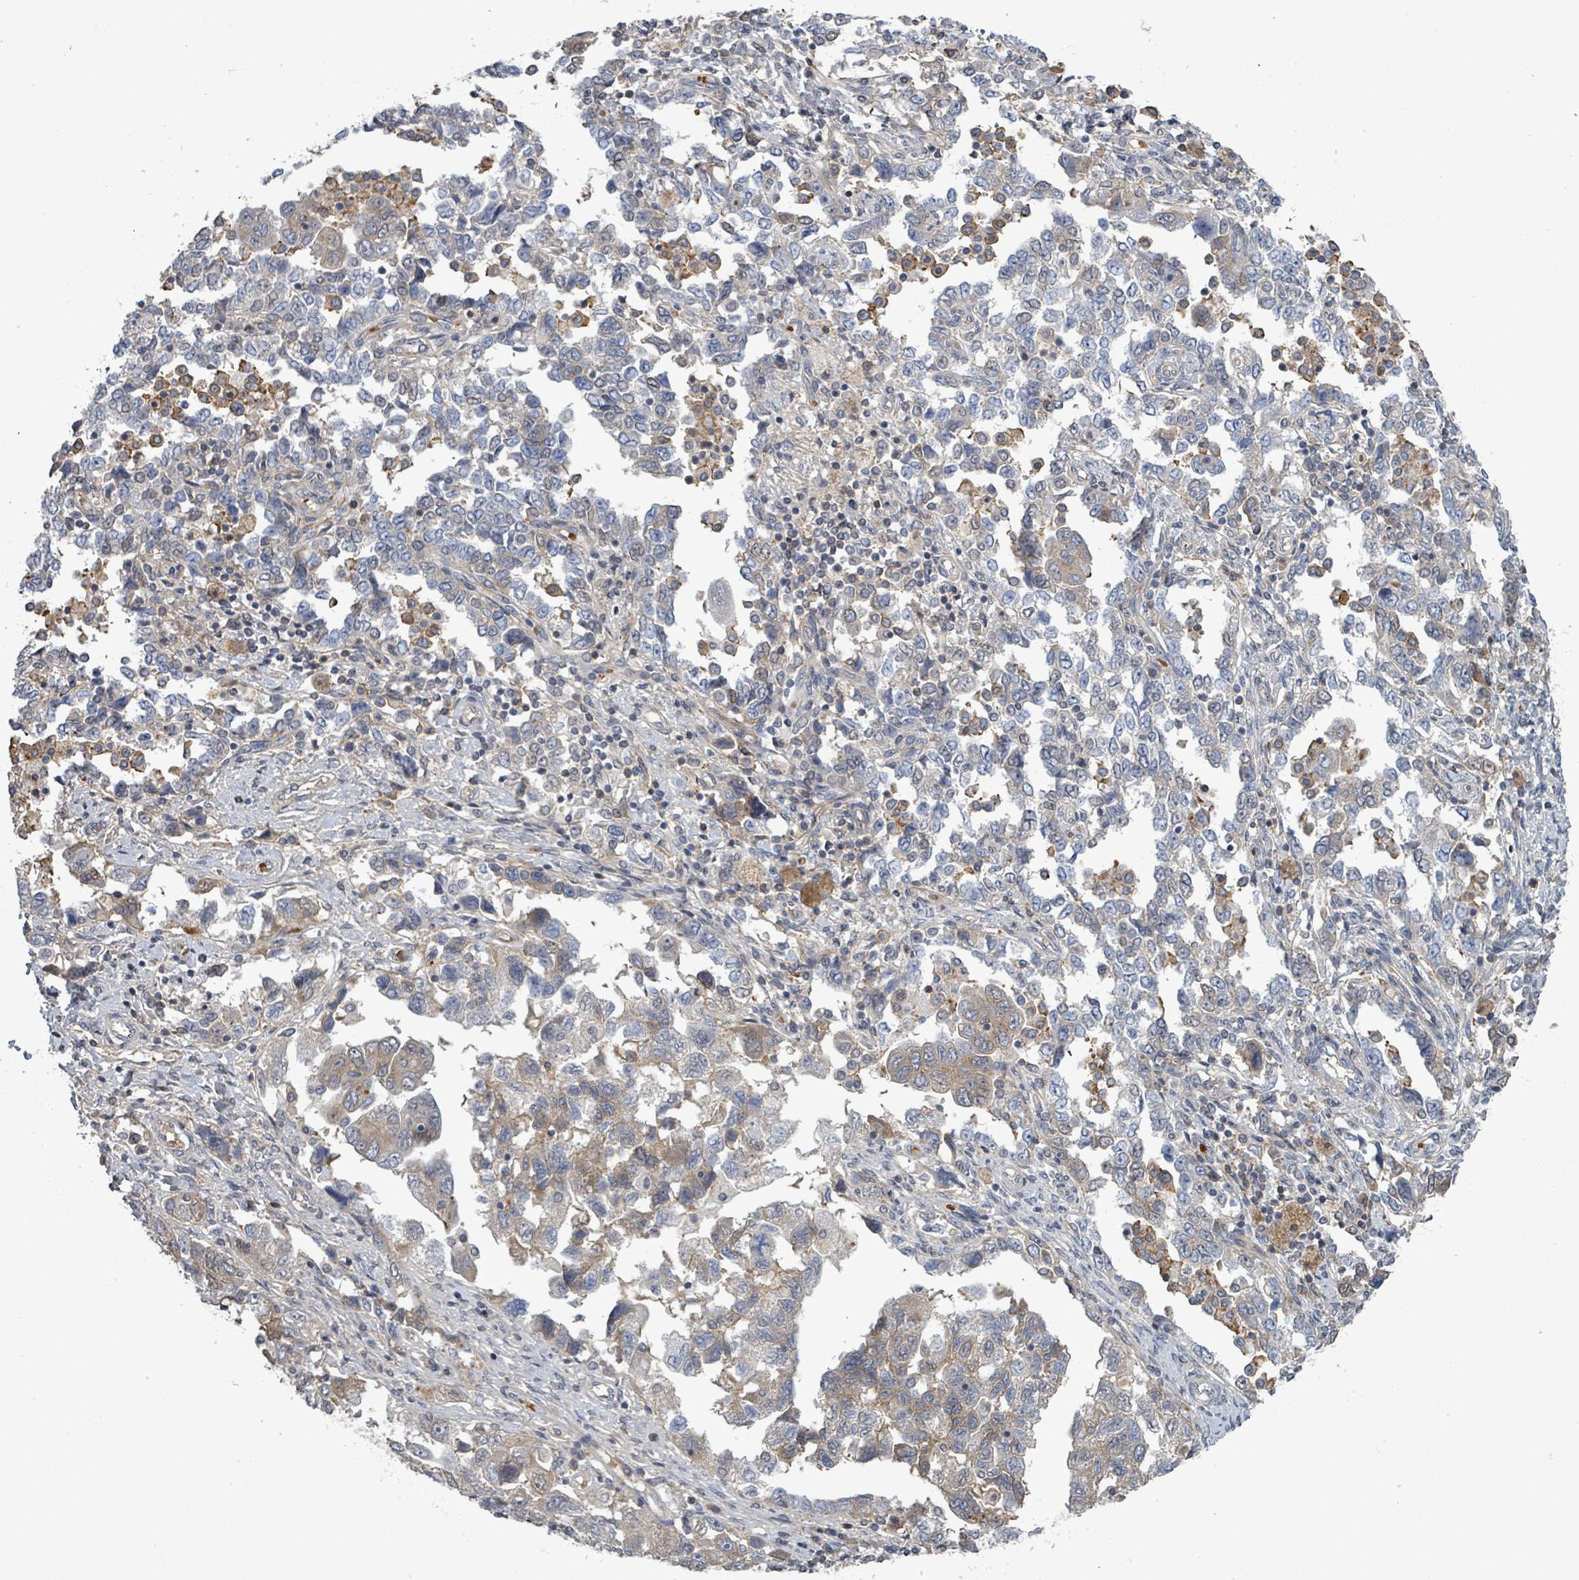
{"staining": {"intensity": "weak", "quantity": "25%-75%", "location": "cytoplasmic/membranous"}, "tissue": "ovarian cancer", "cell_type": "Tumor cells", "image_type": "cancer", "snomed": [{"axis": "morphology", "description": "Carcinoma, NOS"}, {"axis": "morphology", "description": "Cystadenocarcinoma, serous, NOS"}, {"axis": "topography", "description": "Ovary"}], "caption": "High-power microscopy captured an IHC photomicrograph of ovarian cancer (carcinoma), revealing weak cytoplasmic/membranous positivity in approximately 25%-75% of tumor cells.", "gene": "GRM8", "patient": {"sex": "female", "age": 69}}